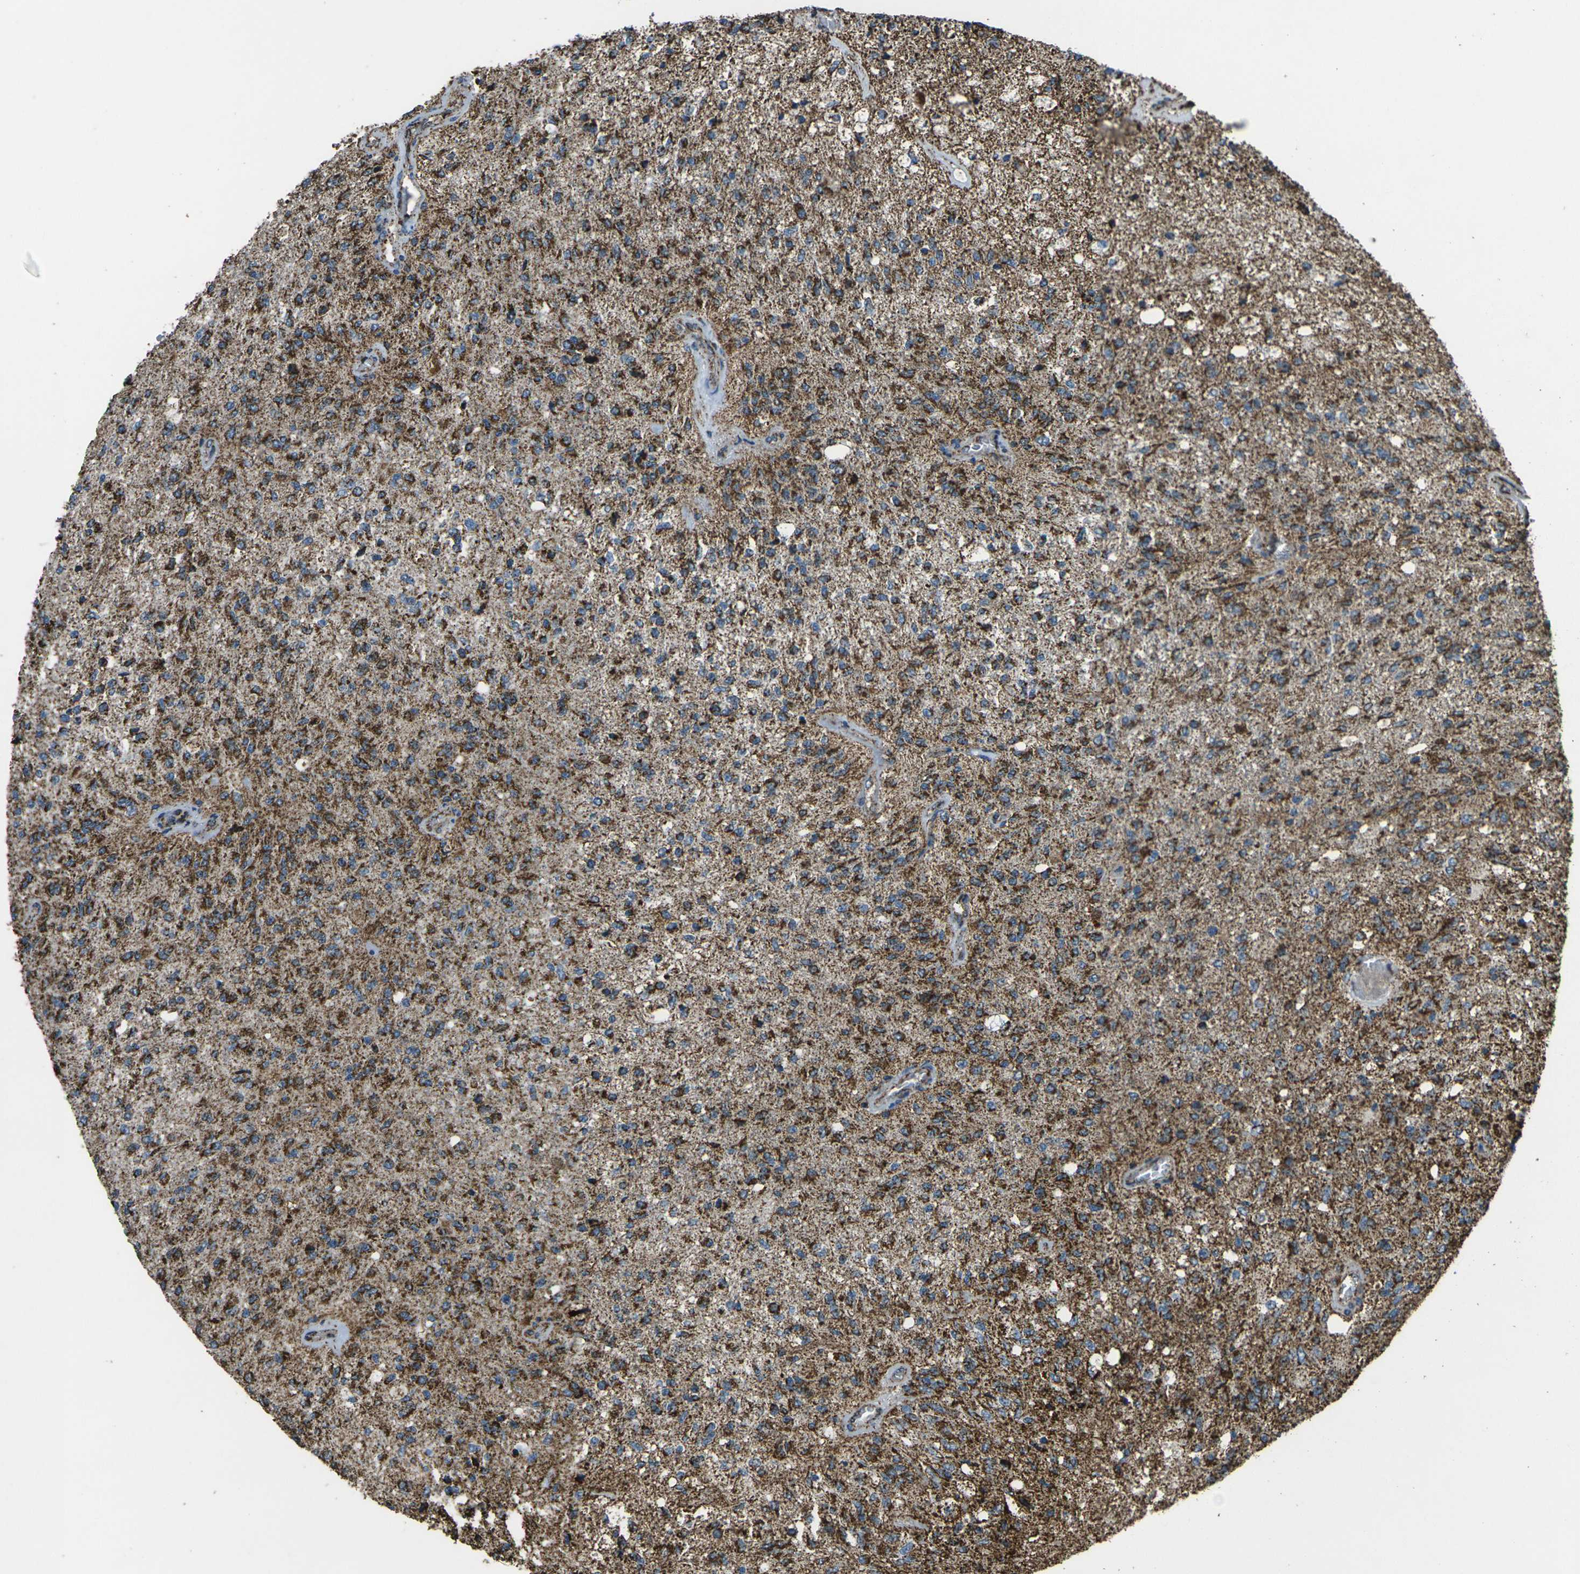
{"staining": {"intensity": "moderate", "quantity": "25%-75%", "location": "cytoplasmic/membranous"}, "tissue": "glioma", "cell_type": "Tumor cells", "image_type": "cancer", "snomed": [{"axis": "morphology", "description": "Normal tissue, NOS"}, {"axis": "morphology", "description": "Glioma, malignant, High grade"}, {"axis": "topography", "description": "Cerebral cortex"}], "caption": "This image reveals glioma stained with IHC to label a protein in brown. The cytoplasmic/membranous of tumor cells show moderate positivity for the protein. Nuclei are counter-stained blue.", "gene": "KLHL5", "patient": {"sex": "male", "age": 77}}